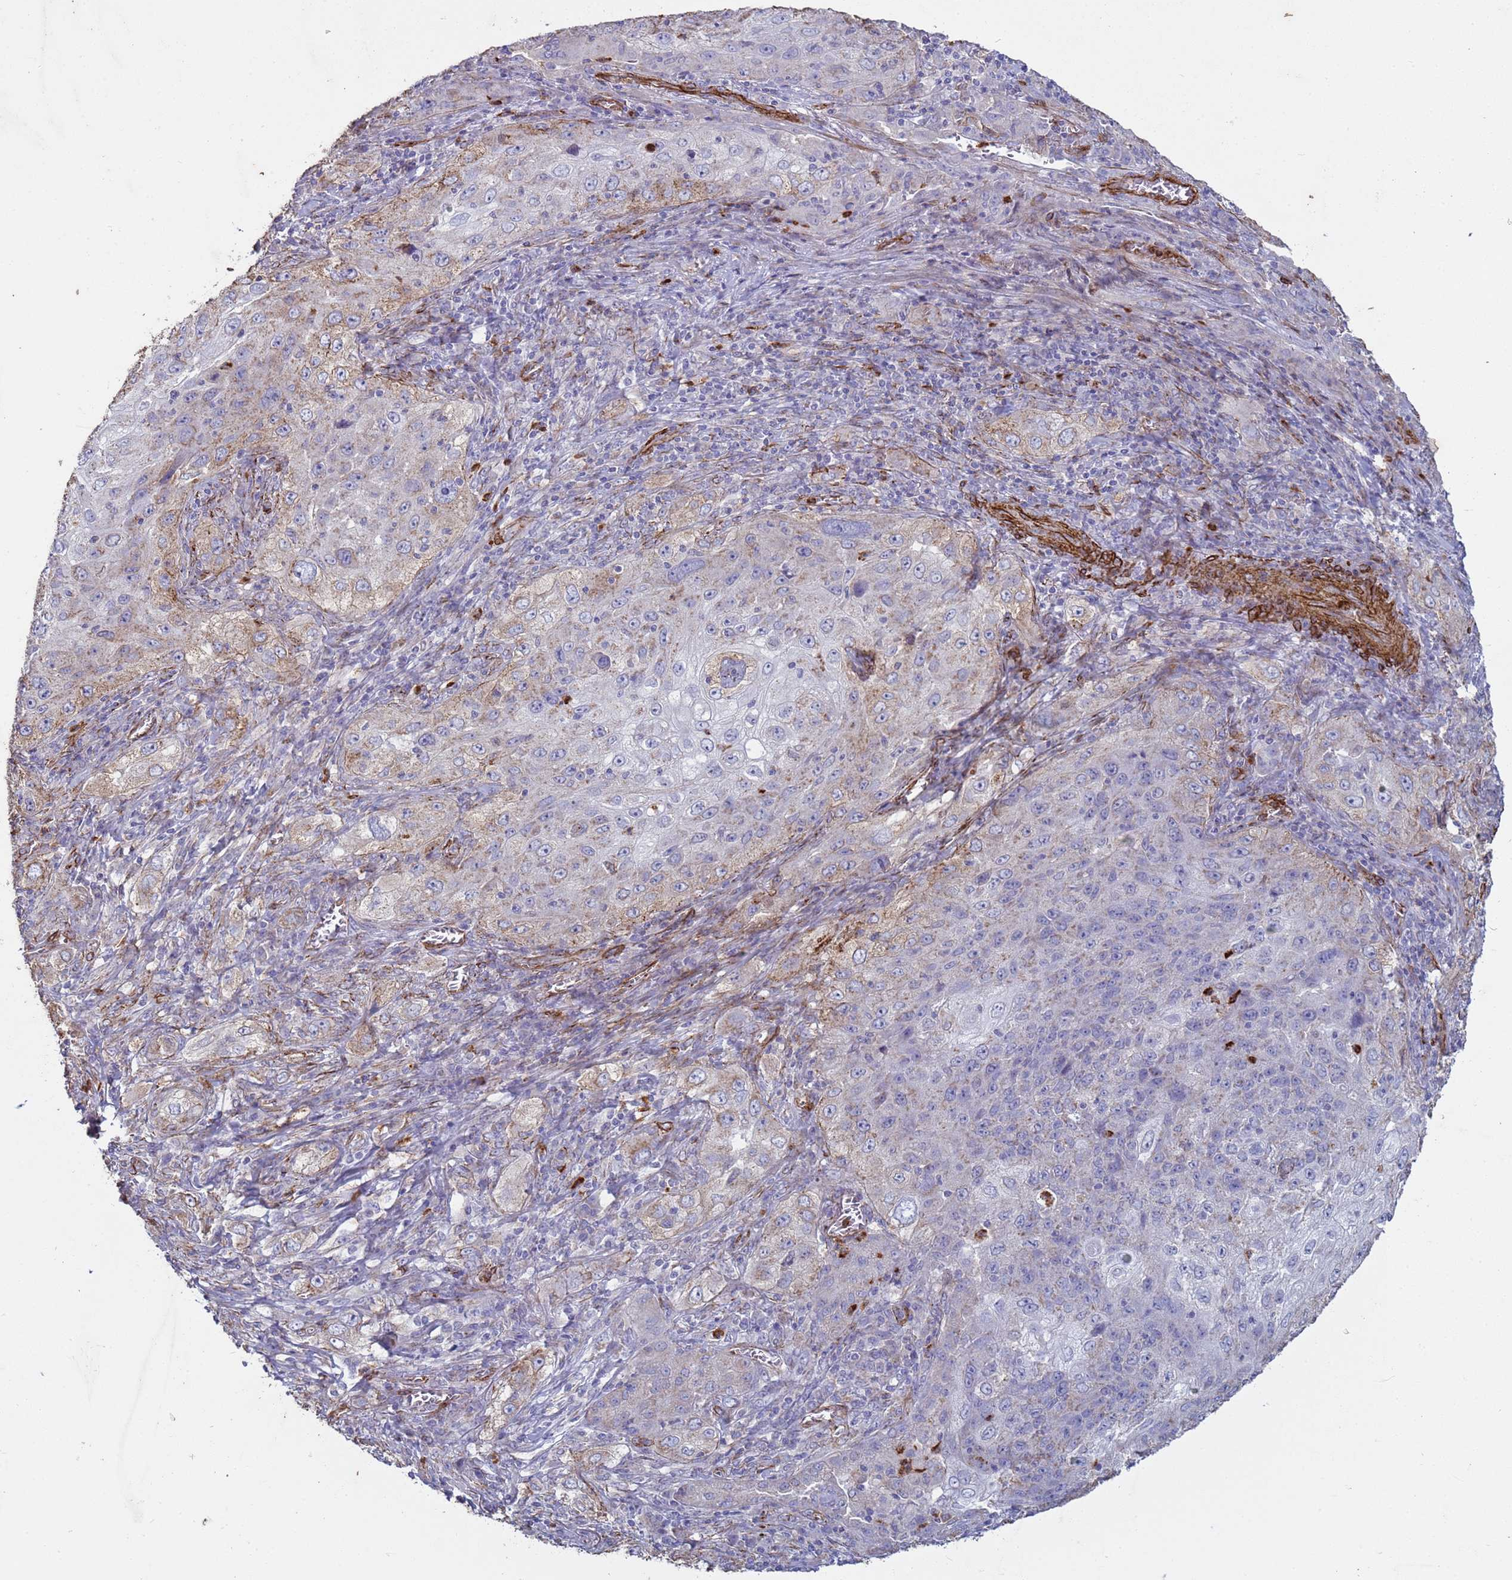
{"staining": {"intensity": "weak", "quantity": "25%-75%", "location": "cytoplasmic/membranous"}, "tissue": "lung cancer", "cell_type": "Tumor cells", "image_type": "cancer", "snomed": [{"axis": "morphology", "description": "Squamous cell carcinoma, NOS"}, {"axis": "topography", "description": "Lung"}], "caption": "Protein staining exhibits weak cytoplasmic/membranous expression in about 25%-75% of tumor cells in lung squamous cell carcinoma.", "gene": "GASK1A", "patient": {"sex": "female", "age": 69}}